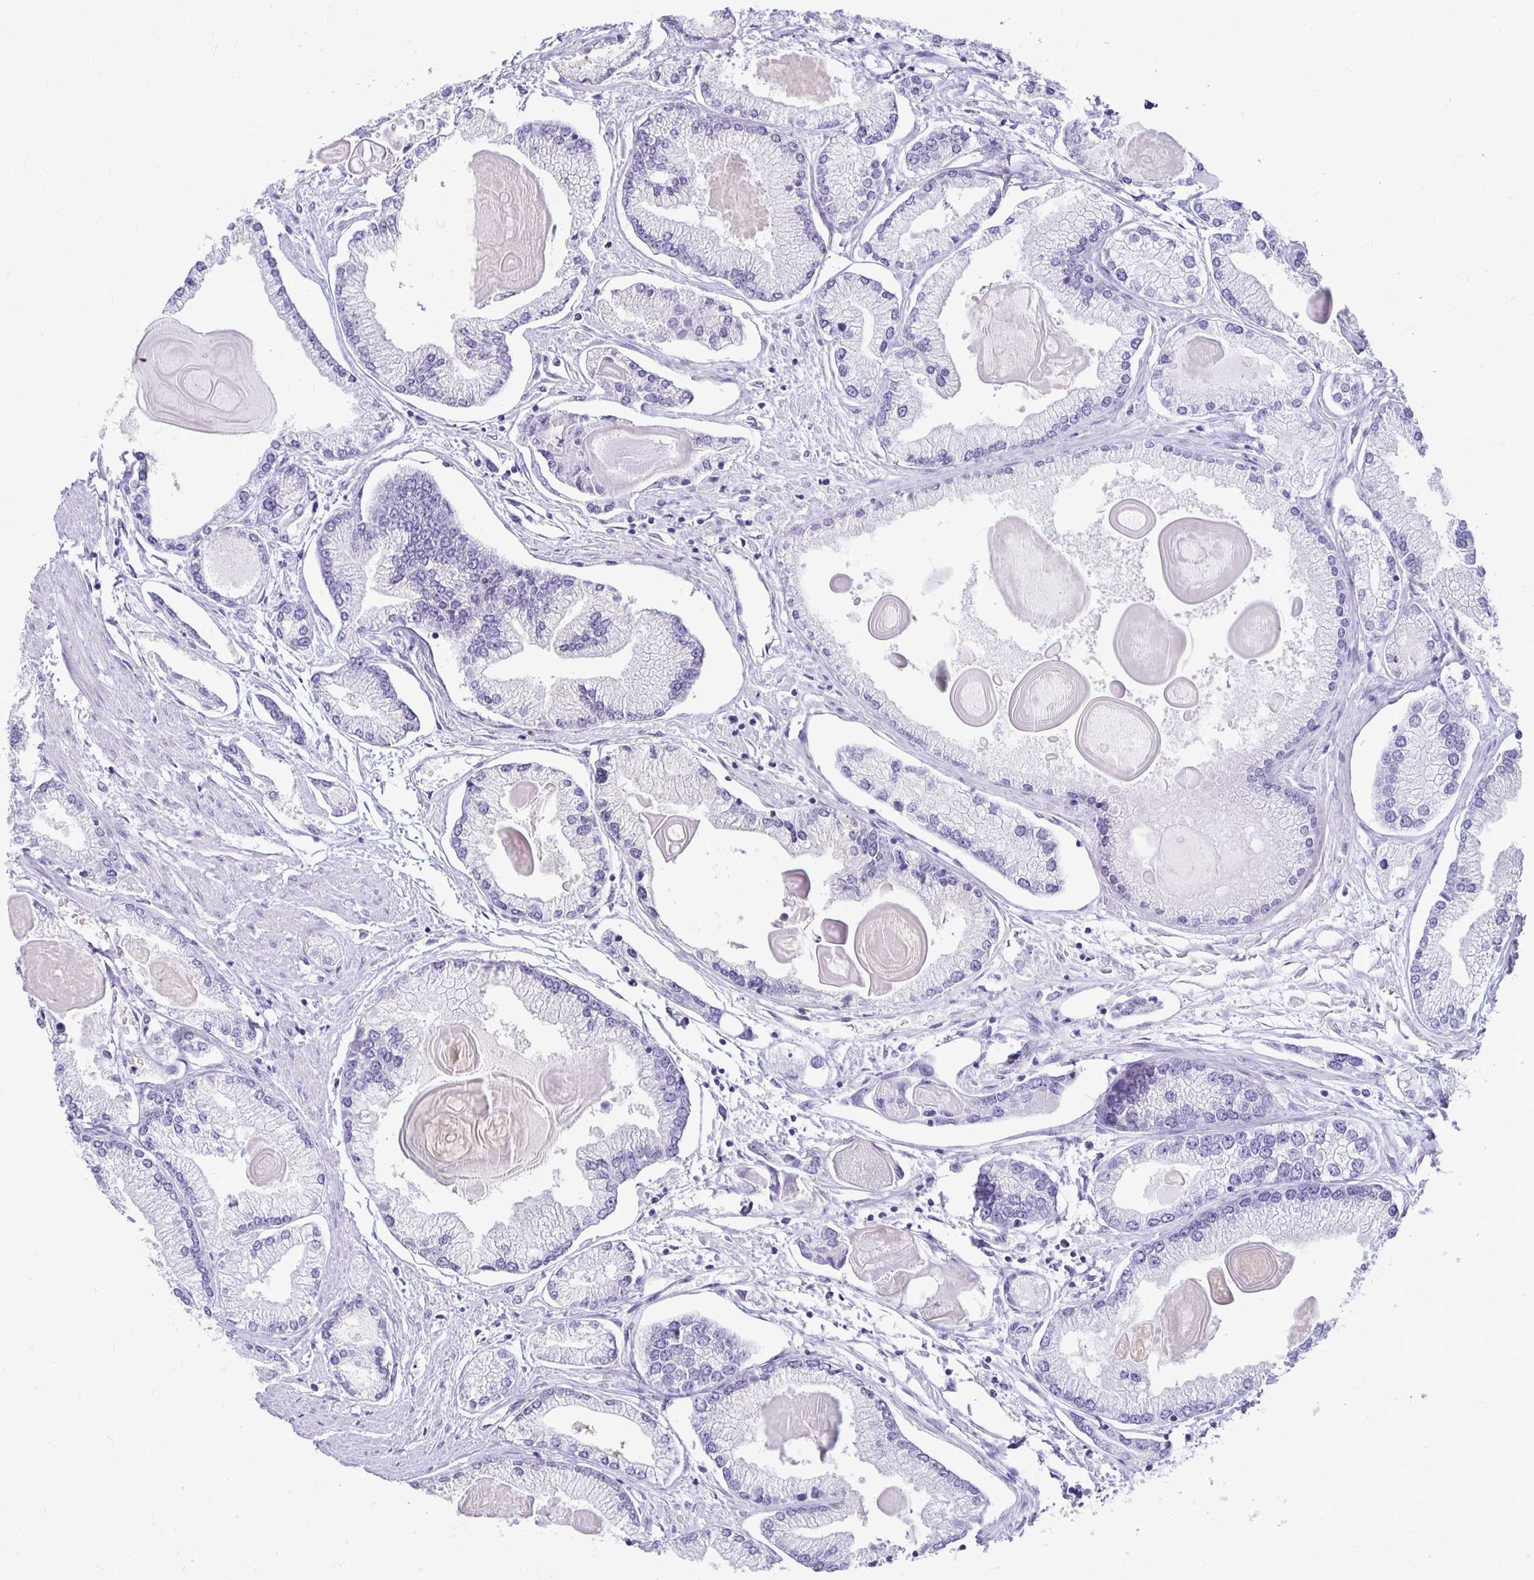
{"staining": {"intensity": "negative", "quantity": "none", "location": "none"}, "tissue": "prostate cancer", "cell_type": "Tumor cells", "image_type": "cancer", "snomed": [{"axis": "morphology", "description": "Adenocarcinoma, High grade"}, {"axis": "topography", "description": "Prostate"}], "caption": "An image of human prostate cancer (adenocarcinoma (high-grade)) is negative for staining in tumor cells.", "gene": "CST6", "patient": {"sex": "male", "age": 68}}